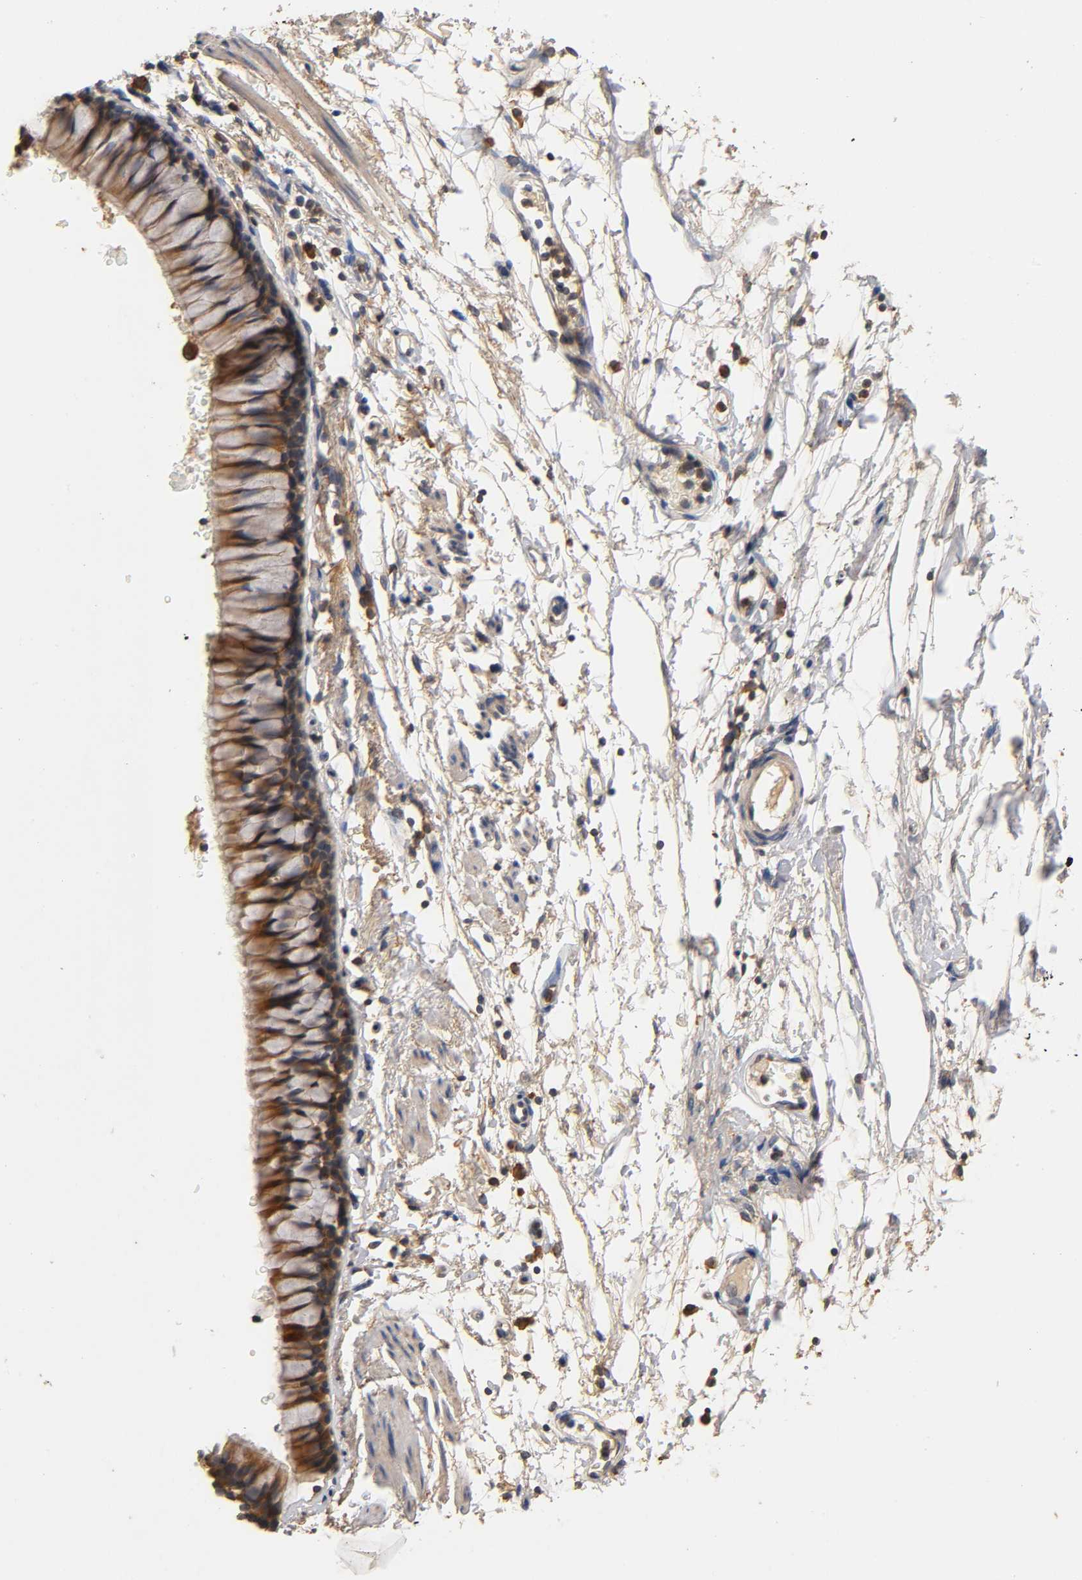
{"staining": {"intensity": "strong", "quantity": ">75%", "location": "cytoplasmic/membranous"}, "tissue": "bronchus", "cell_type": "Respiratory epithelial cells", "image_type": "normal", "snomed": [{"axis": "morphology", "description": "Normal tissue, NOS"}, {"axis": "topography", "description": "Bronchus"}], "caption": "Protein expression analysis of benign bronchus shows strong cytoplasmic/membranous staining in about >75% of respiratory epithelial cells. The staining was performed using DAB to visualize the protein expression in brown, while the nuclei were stained in blue with hematoxylin (Magnification: 20x).", "gene": "SCAP", "patient": {"sex": "female", "age": 73}}